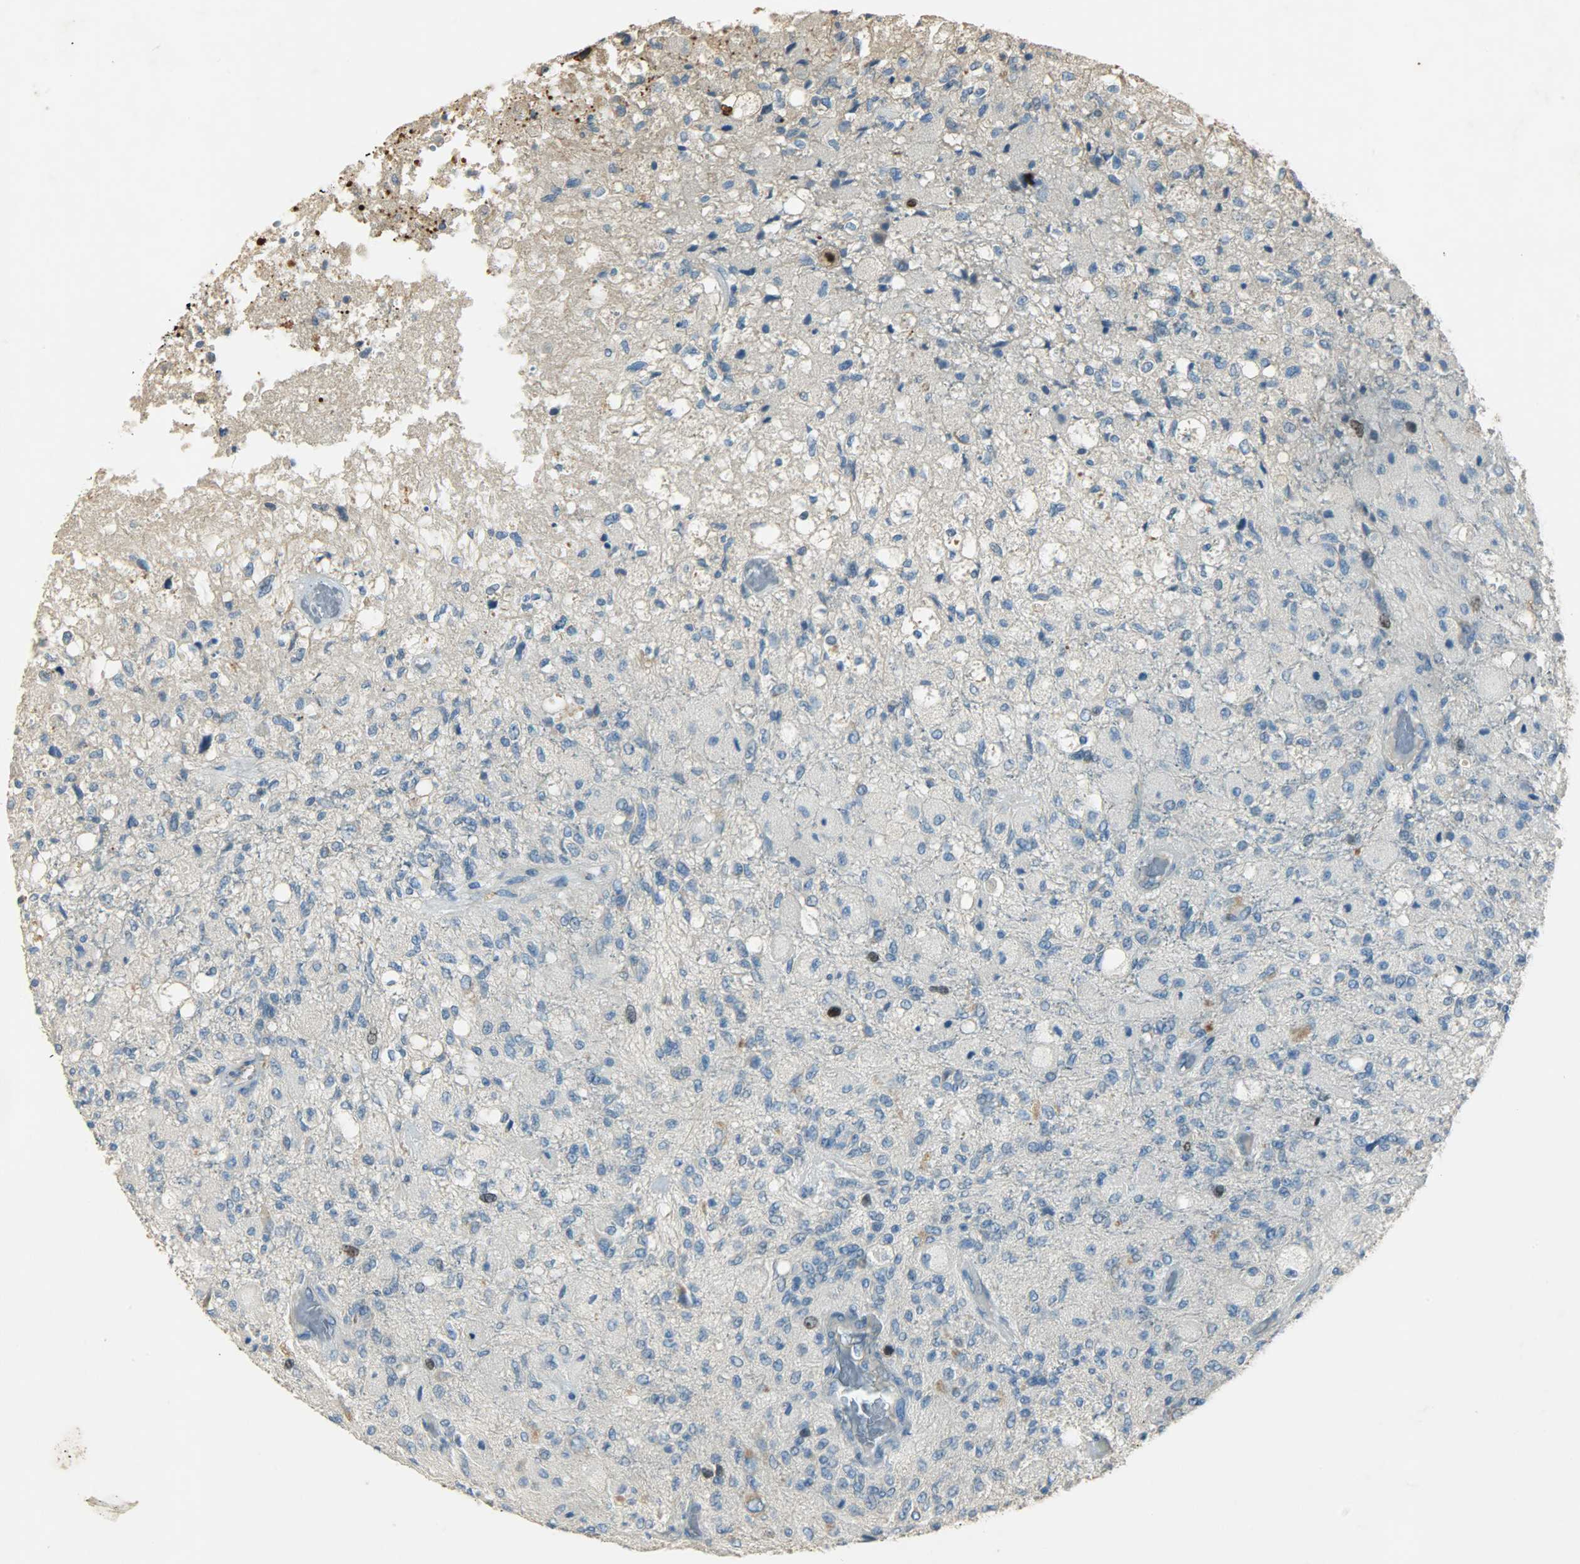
{"staining": {"intensity": "strong", "quantity": "<25%", "location": "nuclear"}, "tissue": "glioma", "cell_type": "Tumor cells", "image_type": "cancer", "snomed": [{"axis": "morphology", "description": "Normal tissue, NOS"}, {"axis": "morphology", "description": "Glioma, malignant, High grade"}, {"axis": "topography", "description": "Cerebral cortex"}], "caption": "DAB immunohistochemical staining of human glioma shows strong nuclear protein positivity in approximately <25% of tumor cells. The staining was performed using DAB to visualize the protein expression in brown, while the nuclei were stained in blue with hematoxylin (Magnification: 20x).", "gene": "TPX2", "patient": {"sex": "male", "age": 77}}